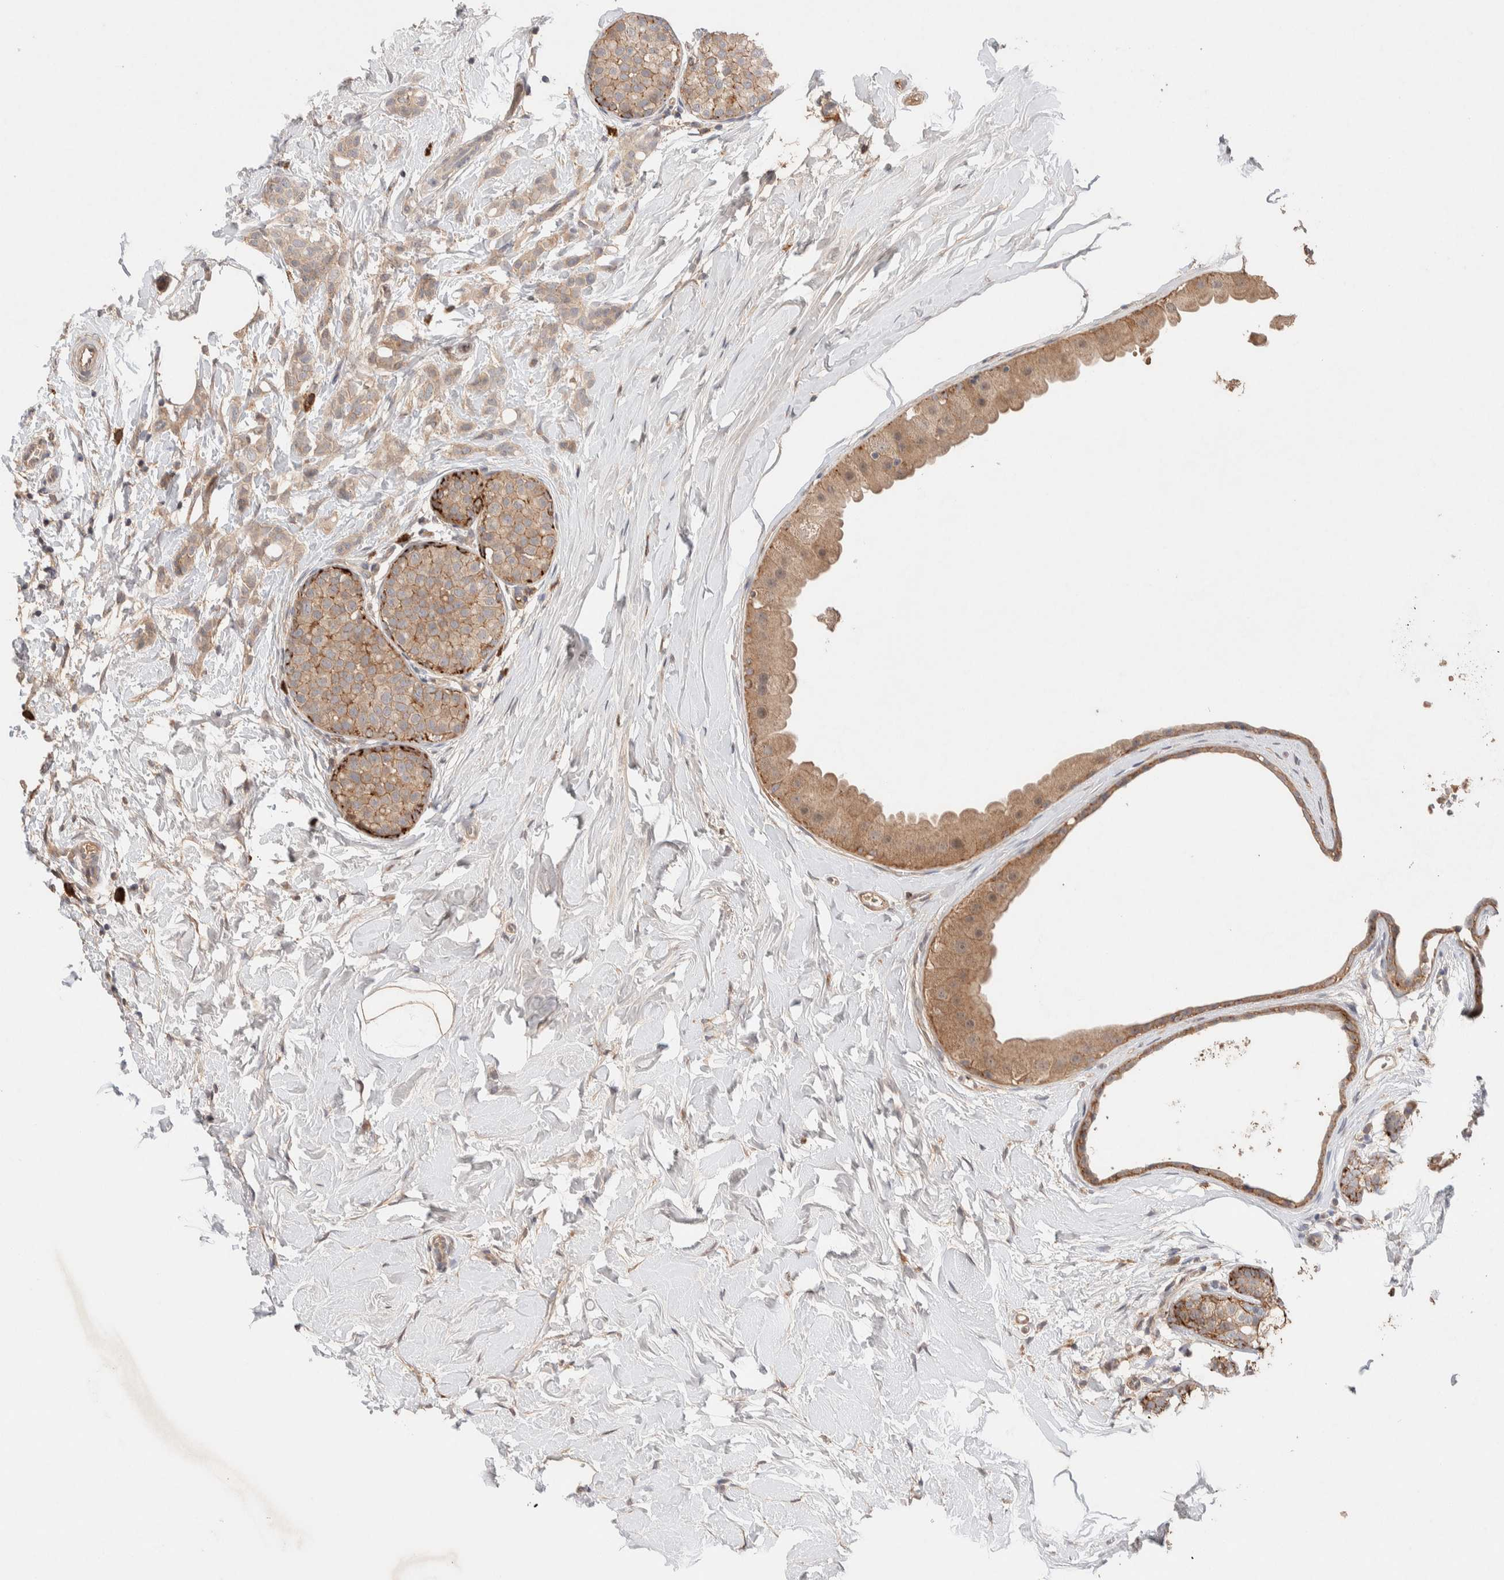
{"staining": {"intensity": "weak", "quantity": ">75%", "location": "cytoplasmic/membranous"}, "tissue": "breast cancer", "cell_type": "Tumor cells", "image_type": "cancer", "snomed": [{"axis": "morphology", "description": "Lobular carcinoma, in situ"}, {"axis": "morphology", "description": "Lobular carcinoma"}, {"axis": "topography", "description": "Breast"}], "caption": "The immunohistochemical stain highlights weak cytoplasmic/membranous staining in tumor cells of breast cancer tissue.", "gene": "CASK", "patient": {"sex": "female", "age": 41}}